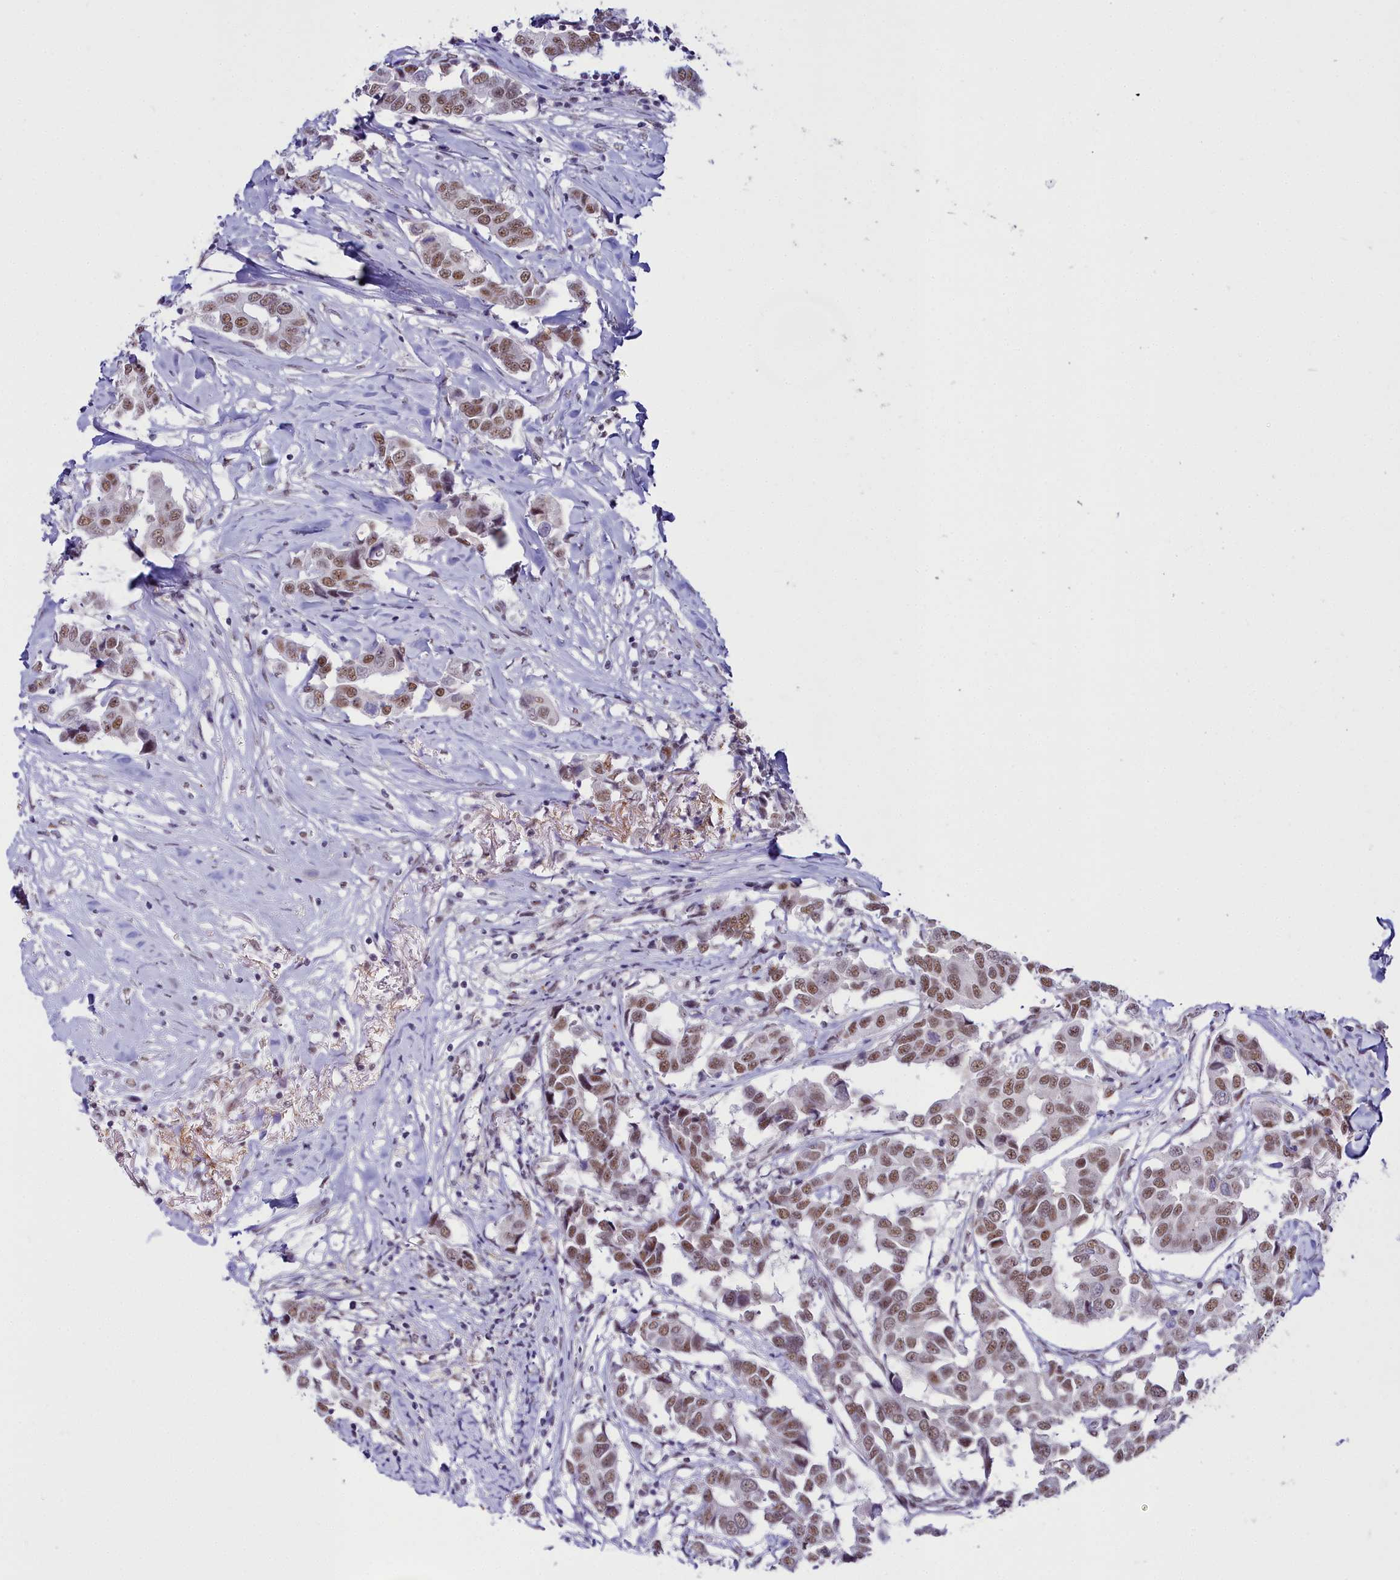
{"staining": {"intensity": "moderate", "quantity": ">75%", "location": "nuclear"}, "tissue": "breast cancer", "cell_type": "Tumor cells", "image_type": "cancer", "snomed": [{"axis": "morphology", "description": "Duct carcinoma"}, {"axis": "topography", "description": "Breast"}], "caption": "Breast invasive ductal carcinoma stained with a protein marker shows moderate staining in tumor cells.", "gene": "RBM12", "patient": {"sex": "female", "age": 80}}